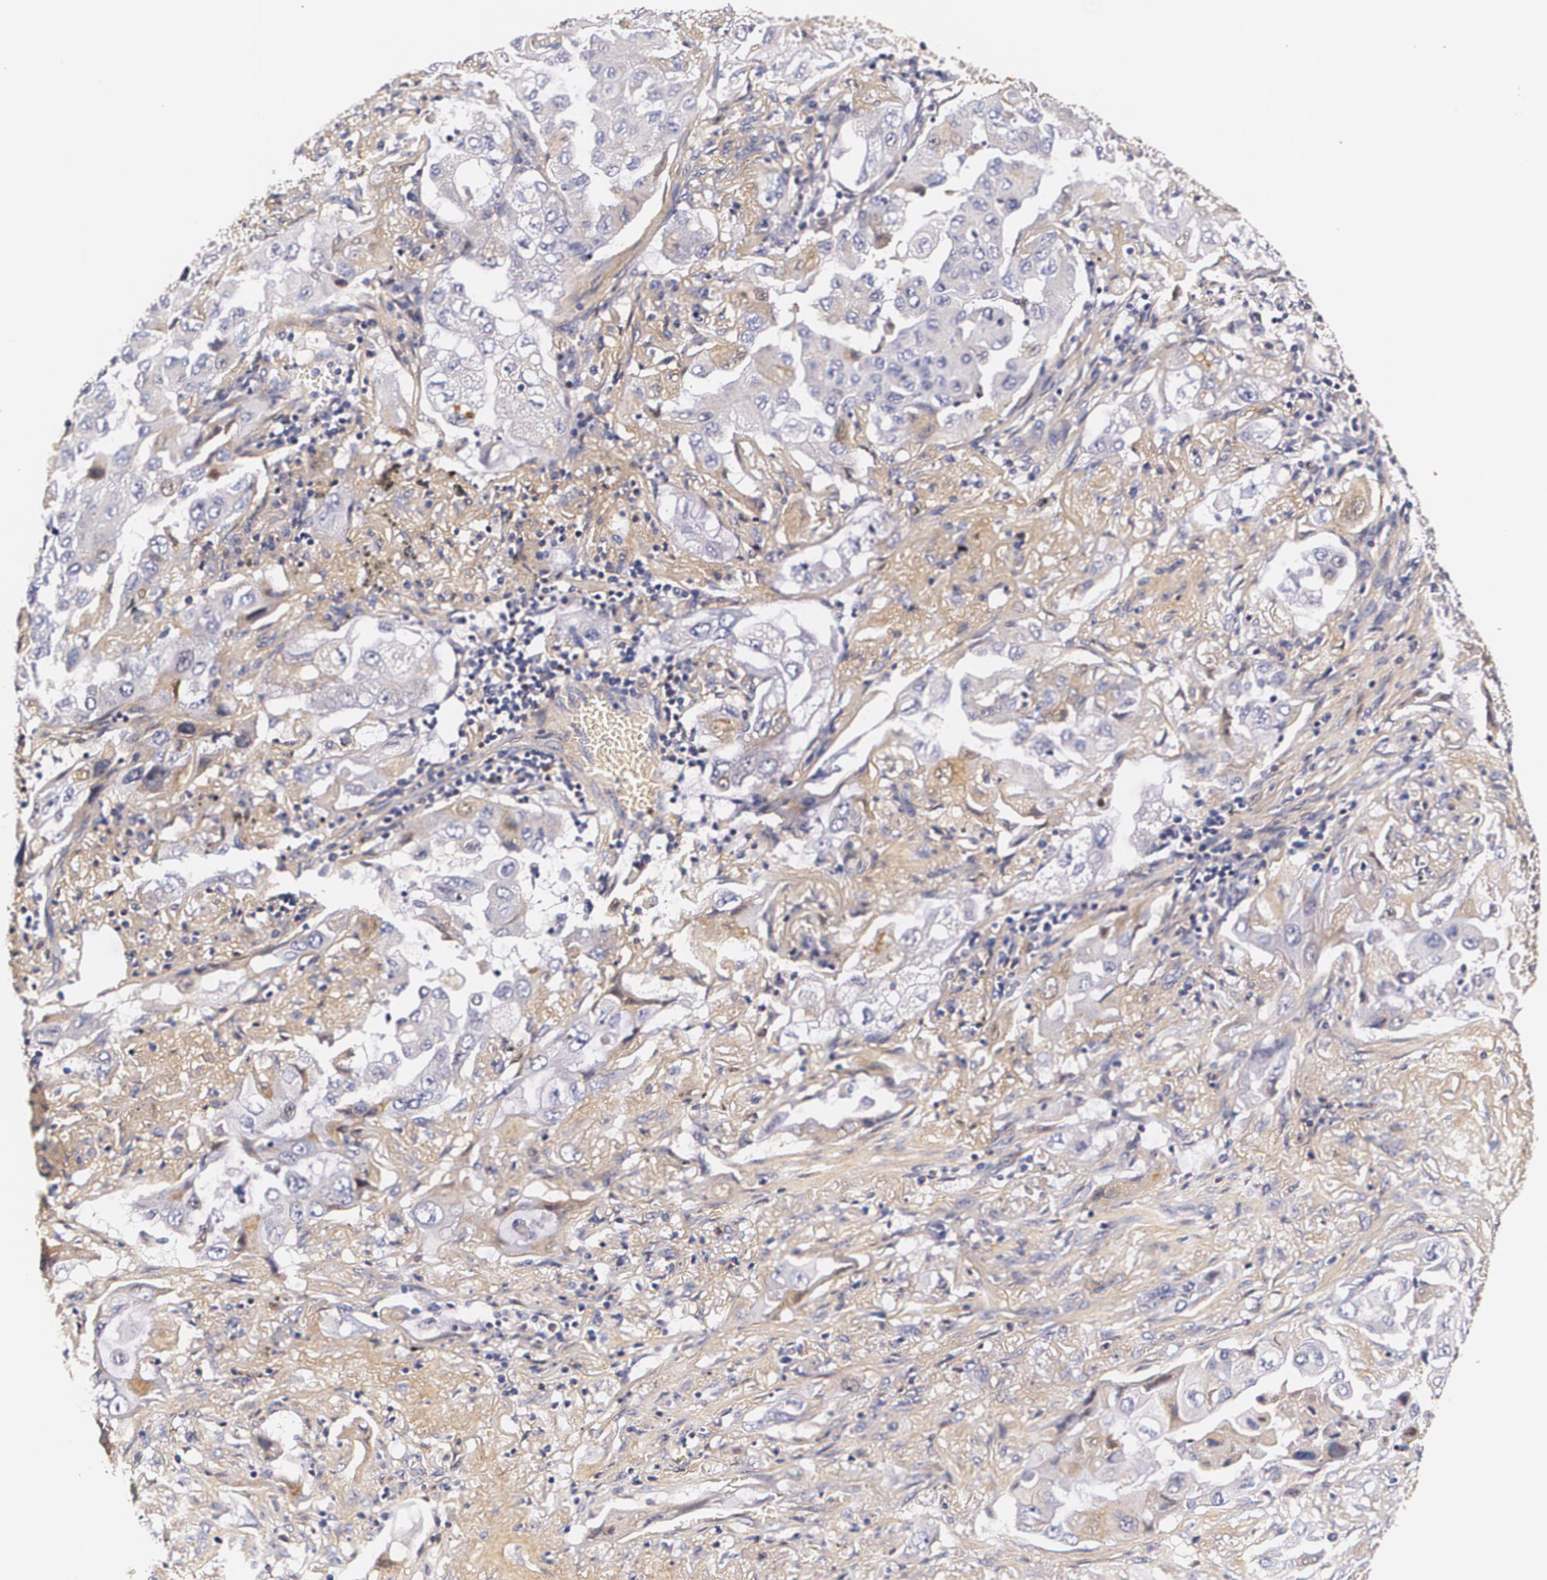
{"staining": {"intensity": "weak", "quantity": "<25%", "location": "cytoplasmic/membranous"}, "tissue": "lung cancer", "cell_type": "Tumor cells", "image_type": "cancer", "snomed": [{"axis": "morphology", "description": "Adenocarcinoma, NOS"}, {"axis": "topography", "description": "Lung"}], "caption": "Tumor cells show no significant expression in lung cancer (adenocarcinoma). The staining is performed using DAB (3,3'-diaminobenzidine) brown chromogen with nuclei counter-stained in using hematoxylin.", "gene": "TTR", "patient": {"sex": "female", "age": 65}}